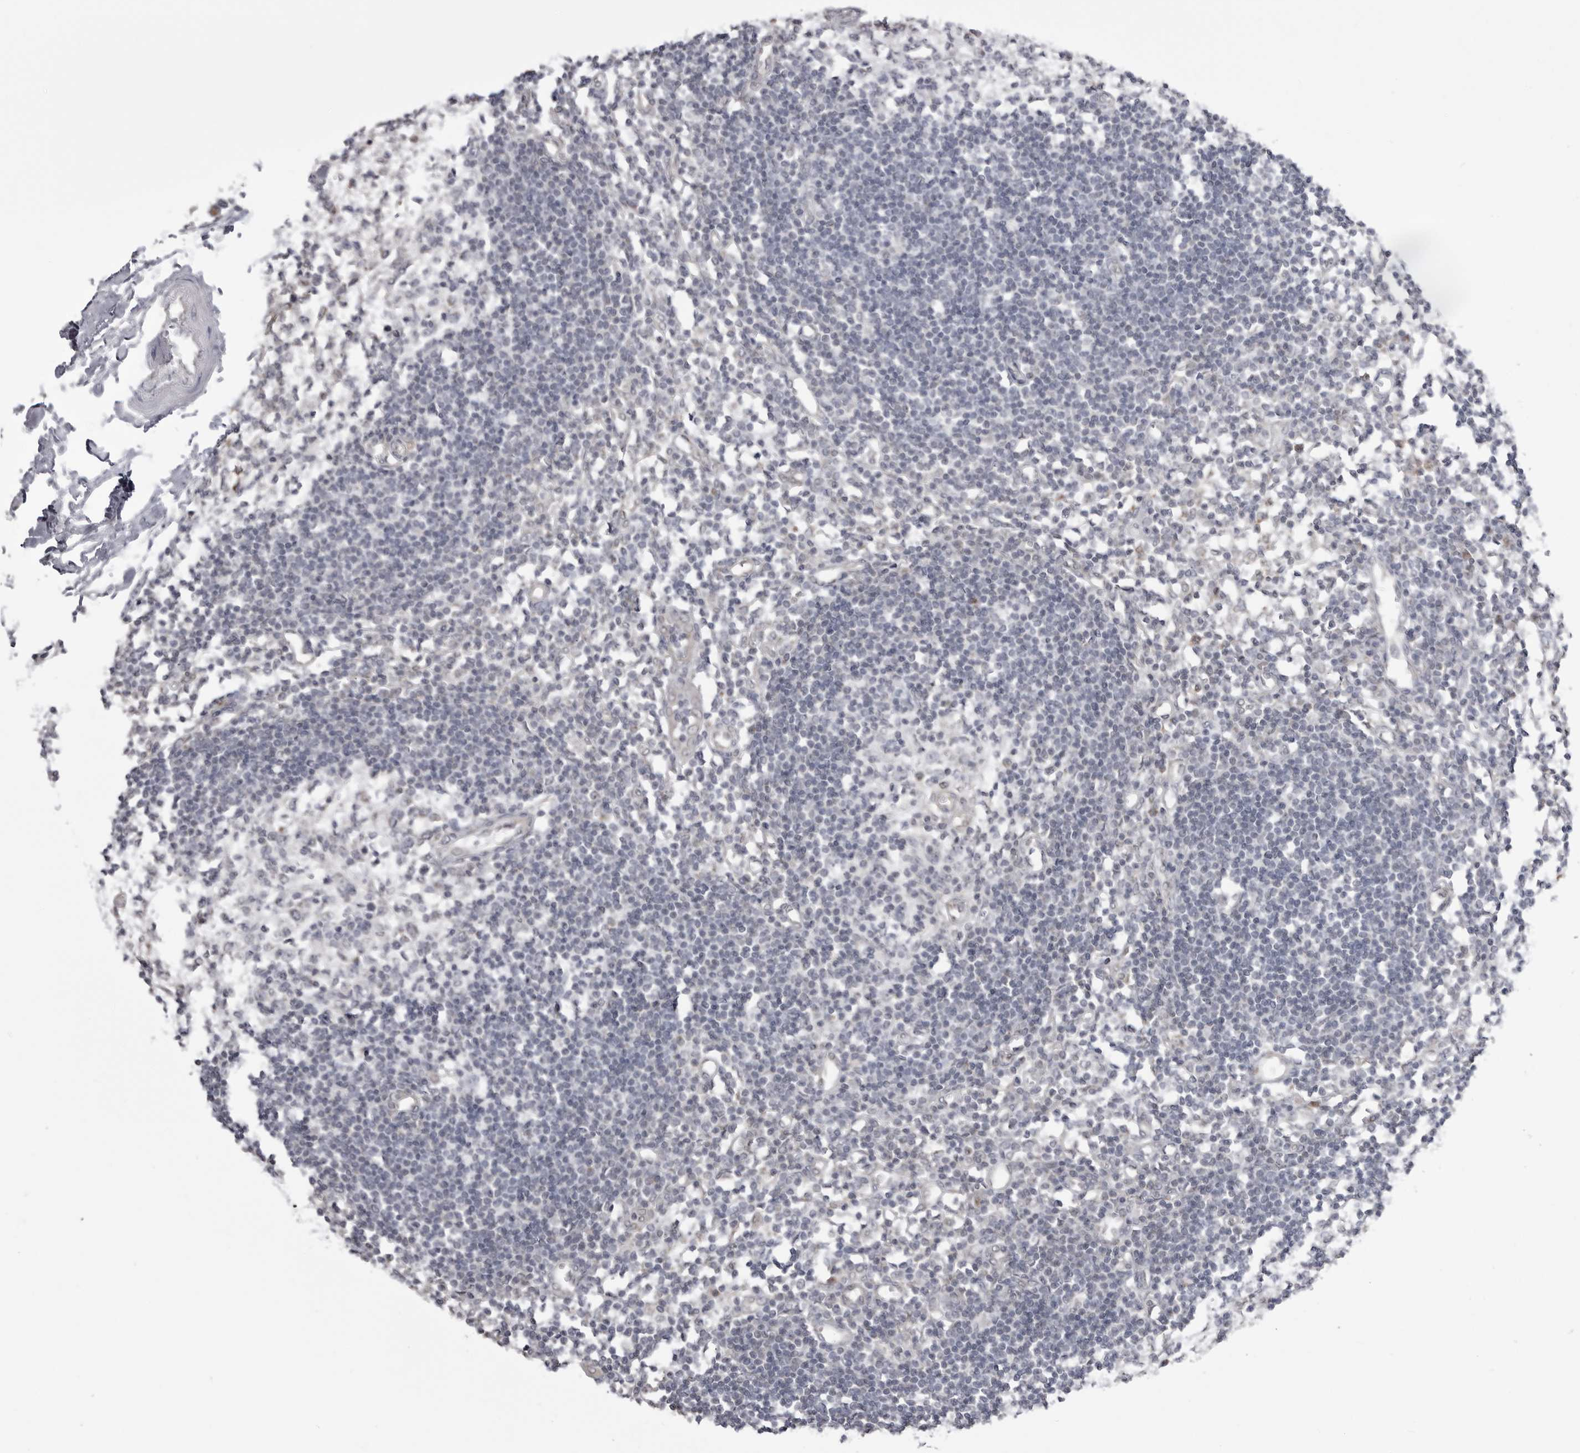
{"staining": {"intensity": "negative", "quantity": "none", "location": "none"}, "tissue": "lymph node", "cell_type": "Germinal center cells", "image_type": "normal", "snomed": [{"axis": "morphology", "description": "Normal tissue, NOS"}, {"axis": "morphology", "description": "Malignant melanoma, Metastatic site"}, {"axis": "topography", "description": "Lymph node"}], "caption": "Immunohistochemistry (IHC) micrograph of unremarkable lymph node: human lymph node stained with DAB (3,3'-diaminobenzidine) reveals no significant protein staining in germinal center cells.", "gene": "FH", "patient": {"sex": "male", "age": 41}}